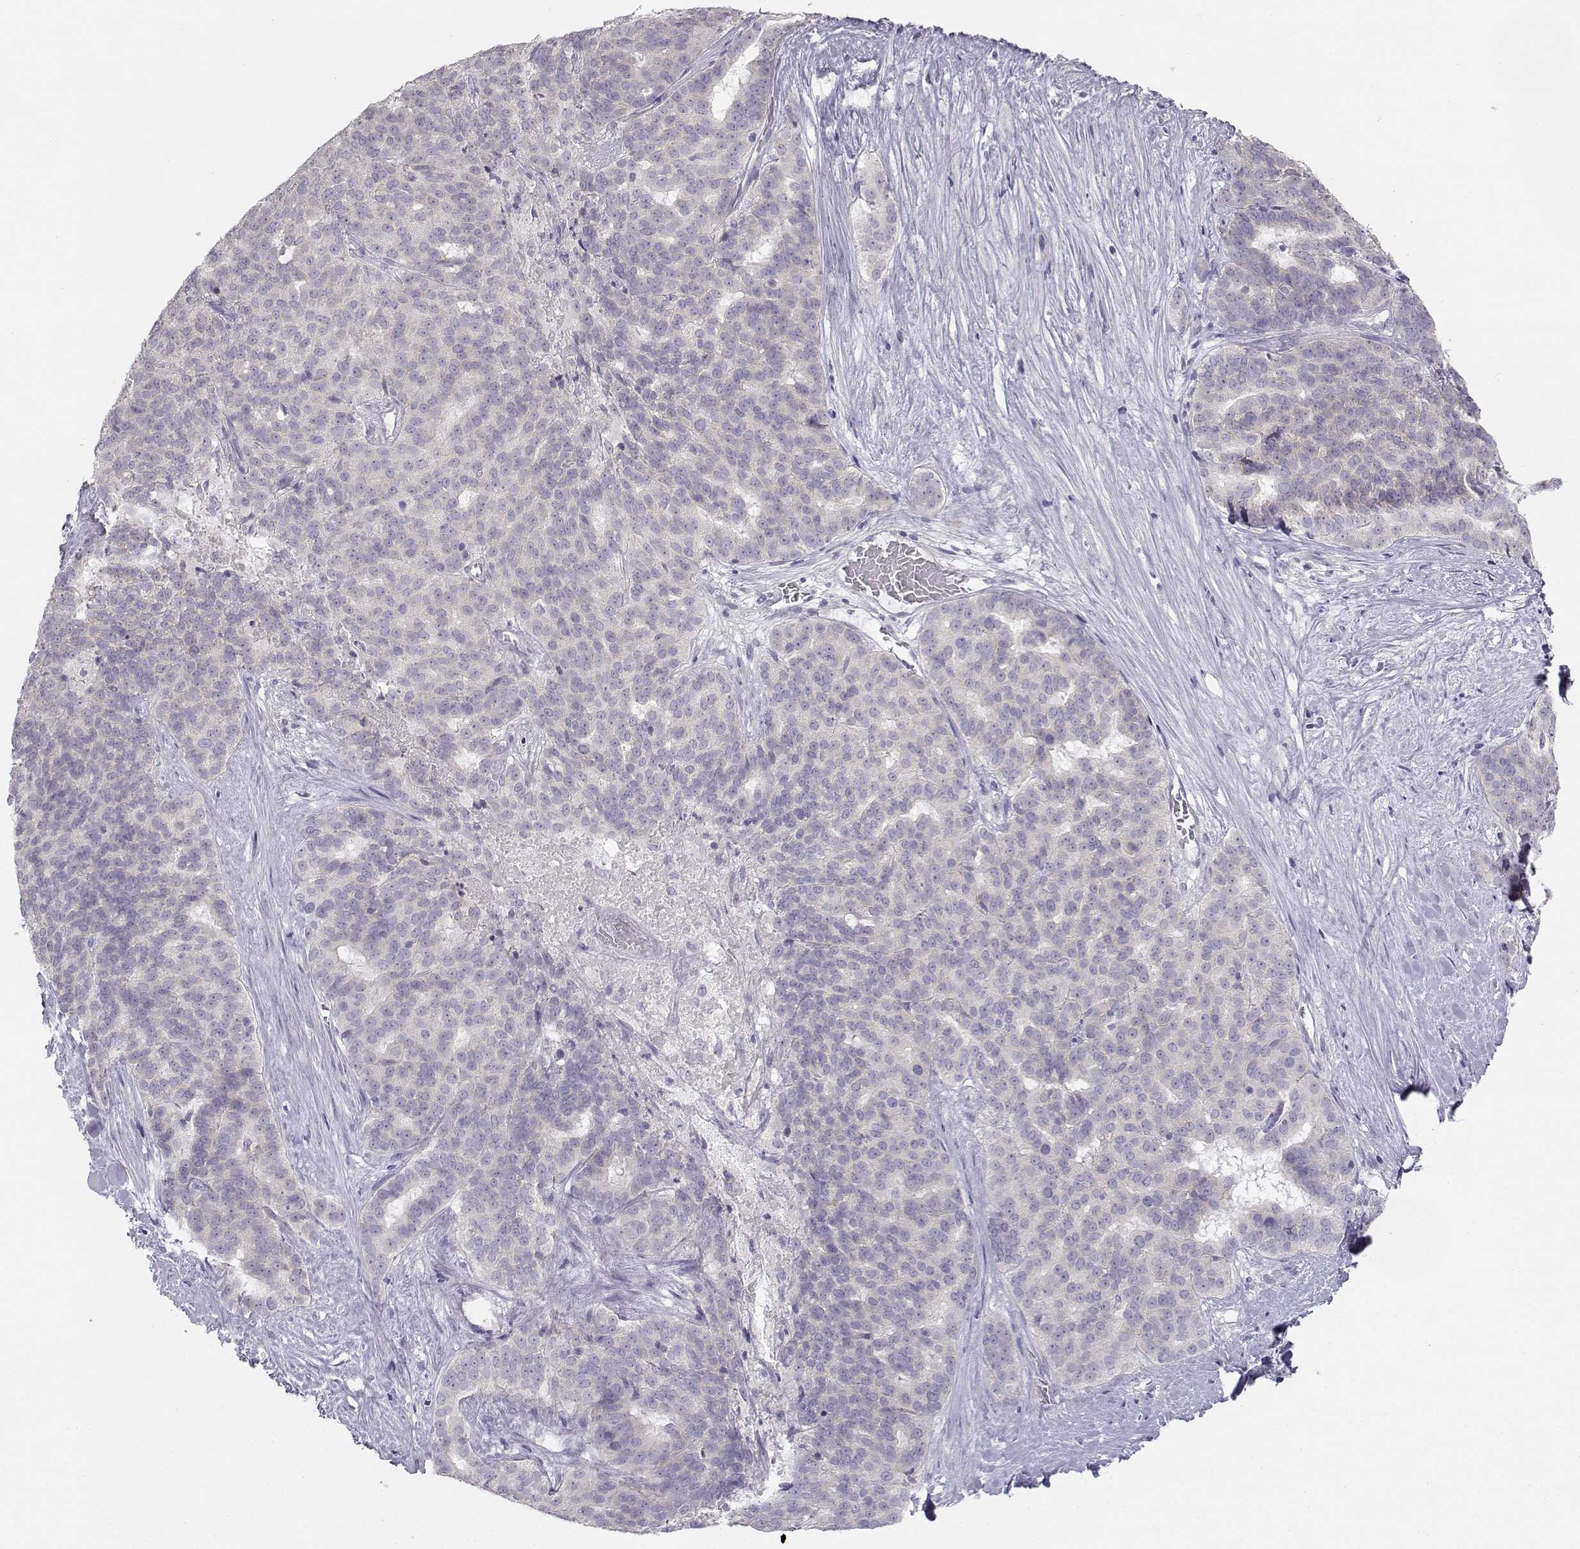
{"staining": {"intensity": "weak", "quantity": "<25%", "location": "cytoplasmic/membranous"}, "tissue": "liver cancer", "cell_type": "Tumor cells", "image_type": "cancer", "snomed": [{"axis": "morphology", "description": "Cholangiocarcinoma"}, {"axis": "topography", "description": "Liver"}], "caption": "A histopathology image of liver cholangiocarcinoma stained for a protein demonstrates no brown staining in tumor cells. (IHC, brightfield microscopy, high magnification).", "gene": "MYCBPAP", "patient": {"sex": "female", "age": 47}}